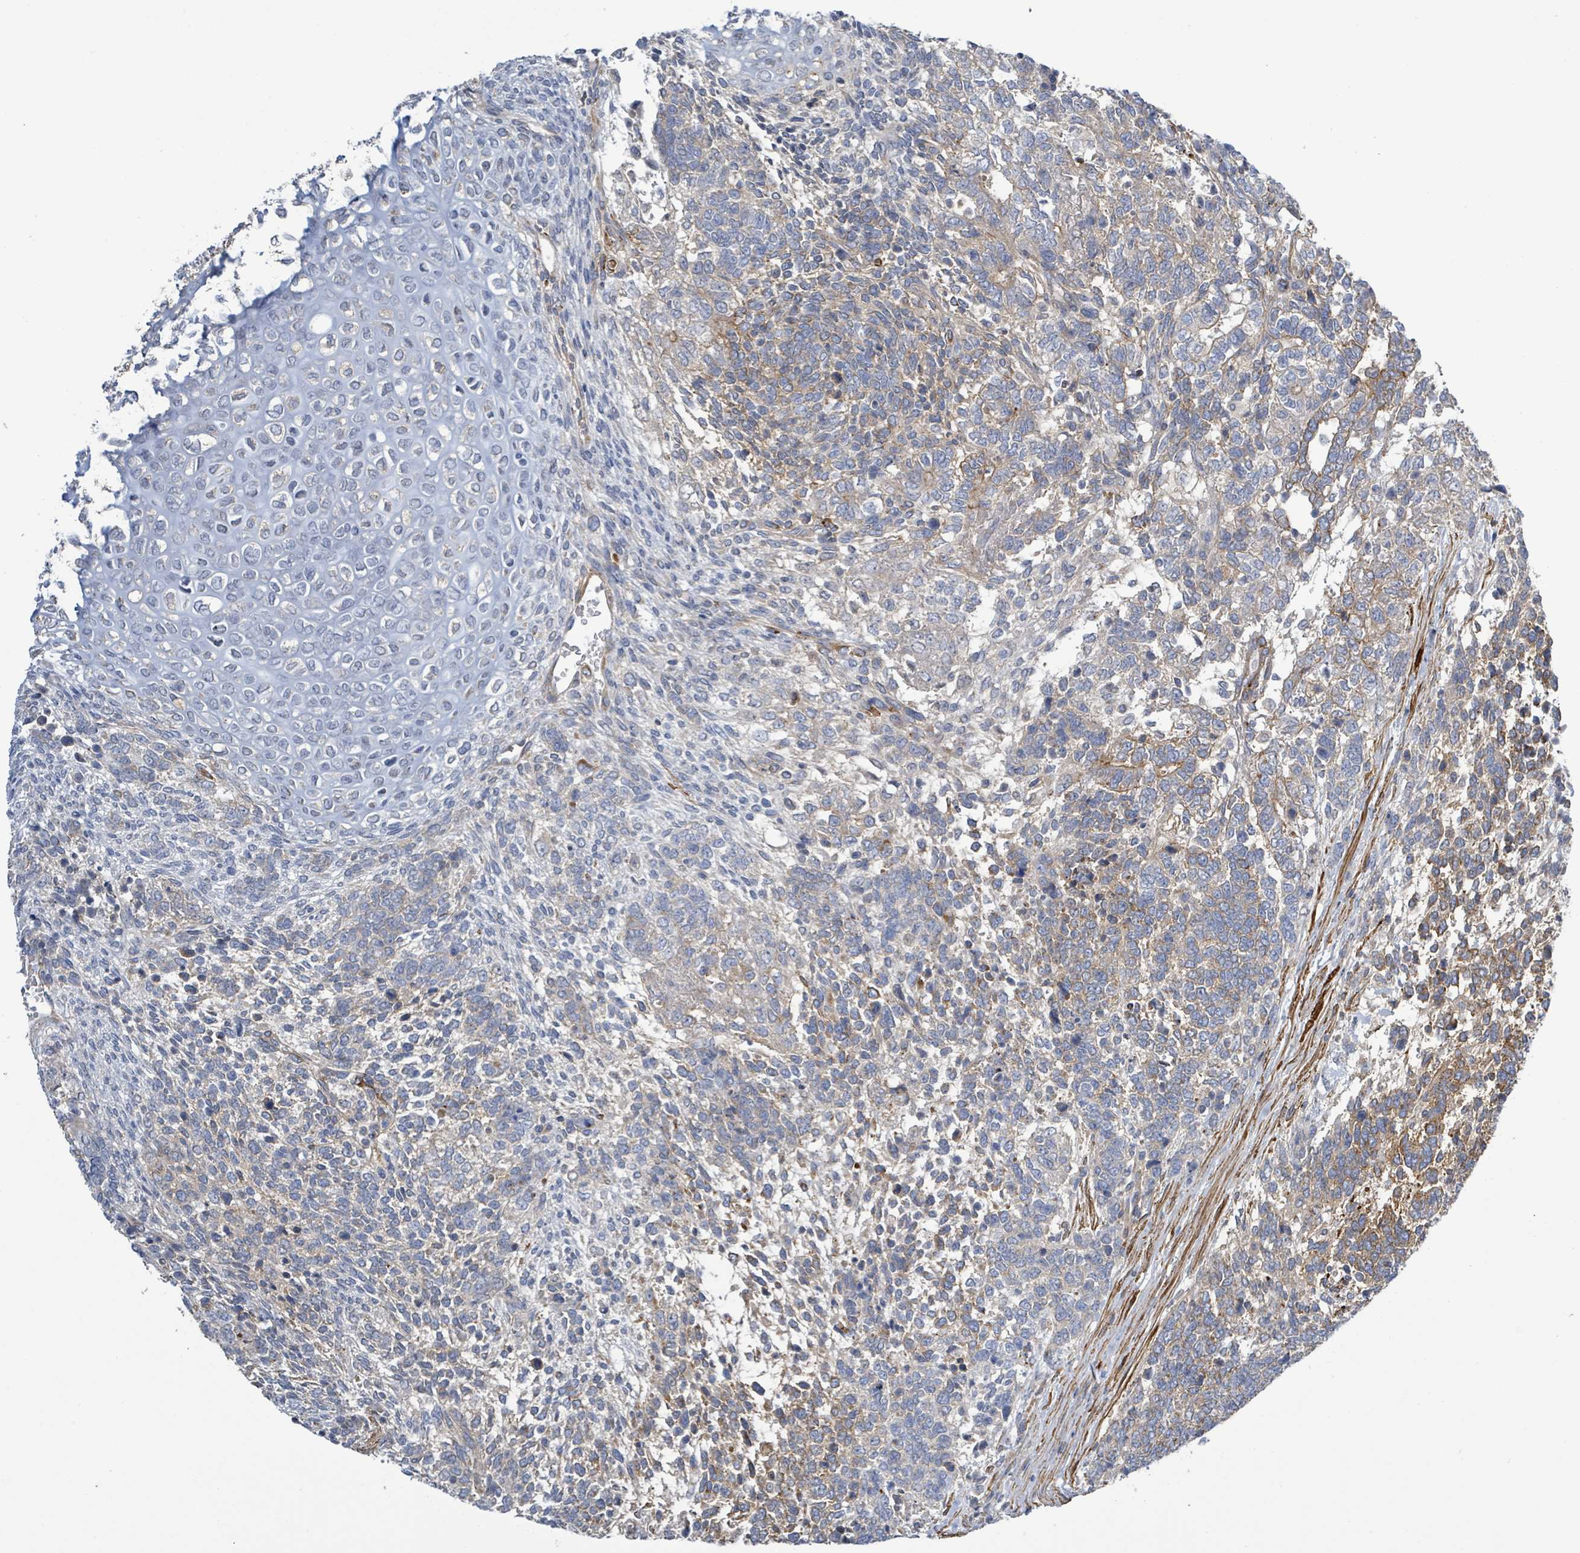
{"staining": {"intensity": "weak", "quantity": "<25%", "location": "cytoplasmic/membranous"}, "tissue": "testis cancer", "cell_type": "Tumor cells", "image_type": "cancer", "snomed": [{"axis": "morphology", "description": "Carcinoma, Embryonal, NOS"}, {"axis": "topography", "description": "Testis"}], "caption": "Immunohistochemical staining of human testis embryonal carcinoma demonstrates no significant staining in tumor cells.", "gene": "DMRTC1B", "patient": {"sex": "male", "age": 23}}